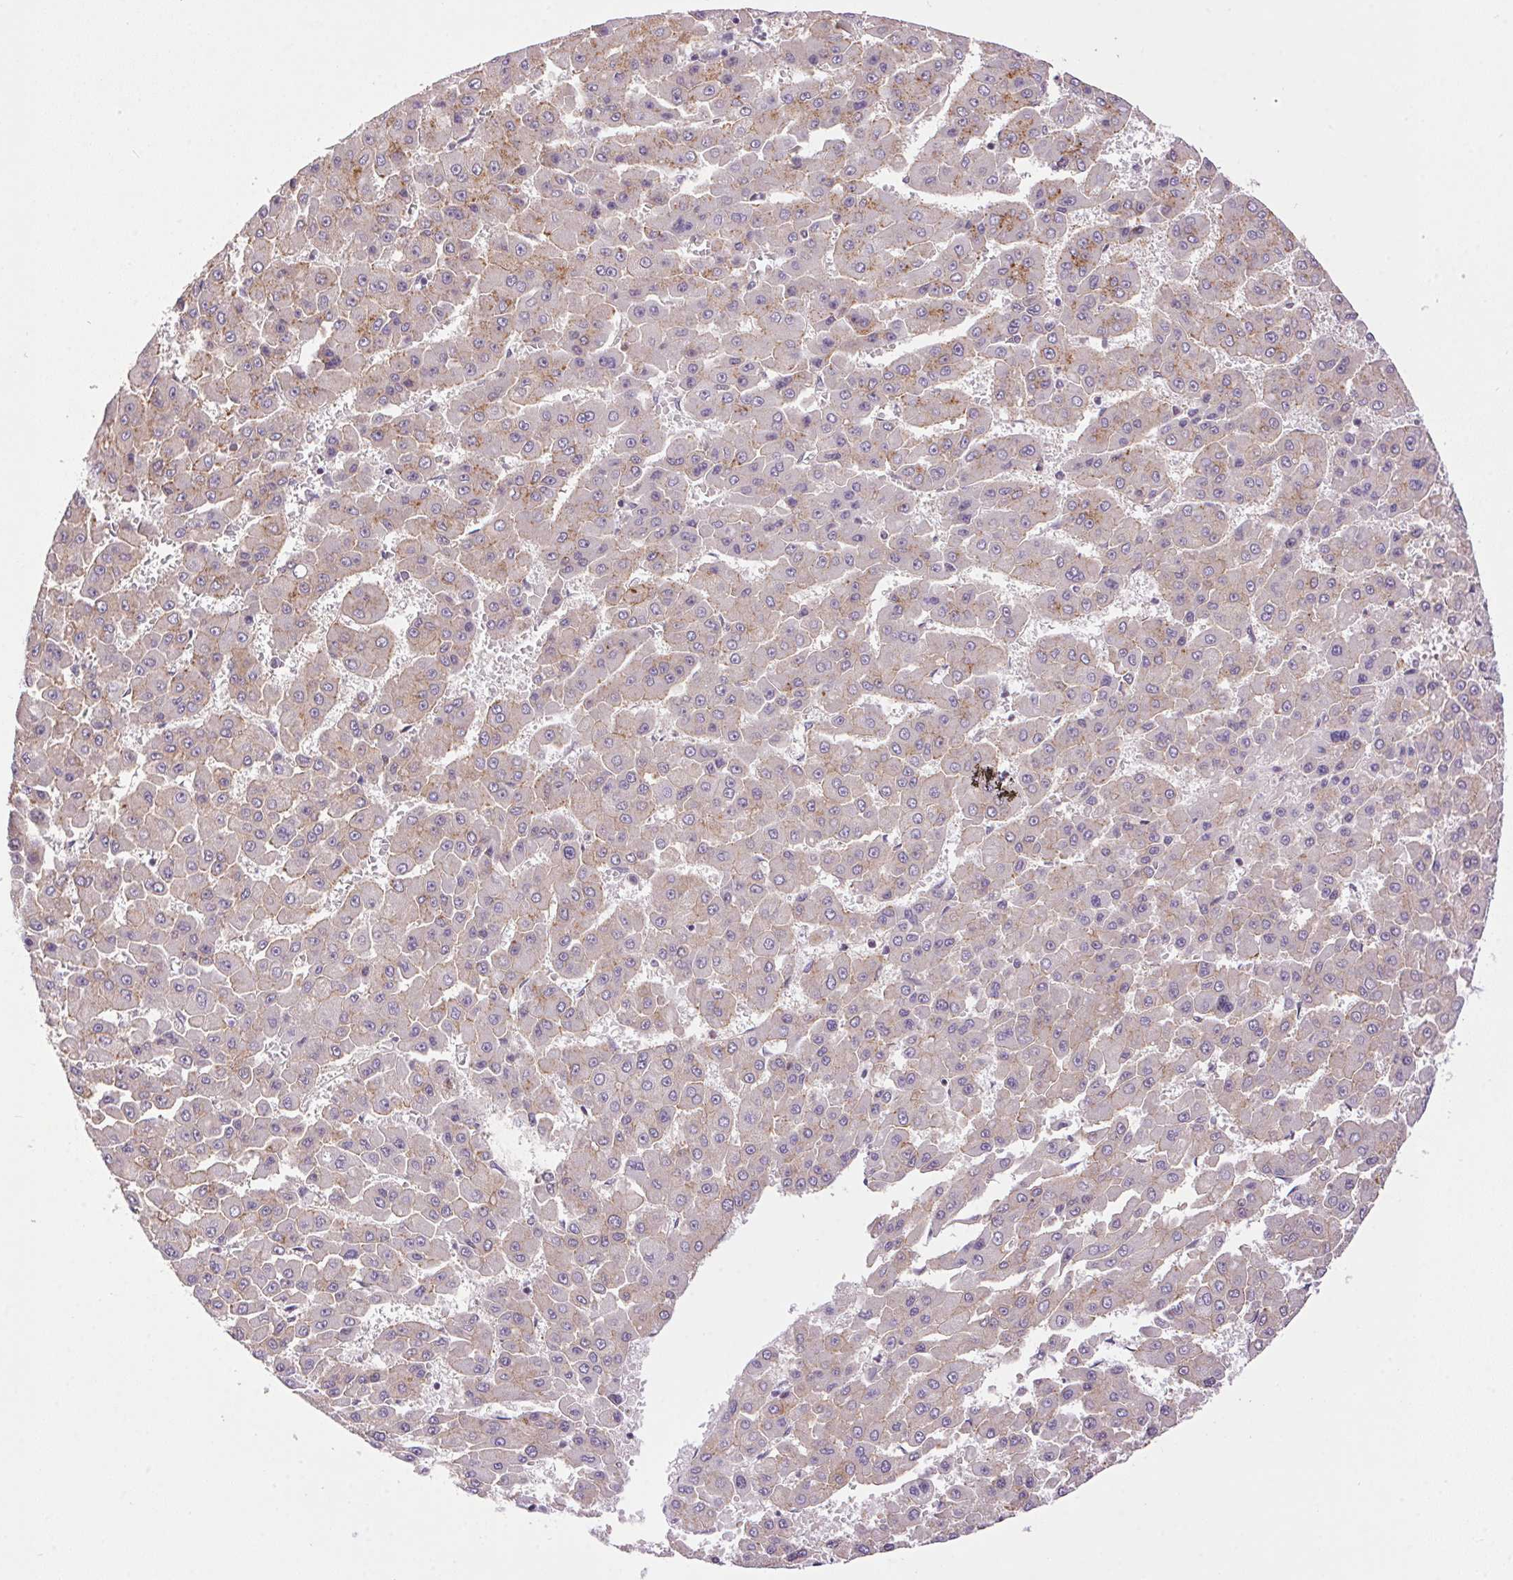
{"staining": {"intensity": "negative", "quantity": "none", "location": "none"}, "tissue": "liver cancer", "cell_type": "Tumor cells", "image_type": "cancer", "snomed": [{"axis": "morphology", "description": "Carcinoma, Hepatocellular, NOS"}, {"axis": "topography", "description": "Liver"}], "caption": "Tumor cells show no significant protein positivity in hepatocellular carcinoma (liver). (Immunohistochemistry (ihc), brightfield microscopy, high magnification).", "gene": "SMIM13", "patient": {"sex": "male", "age": 78}}